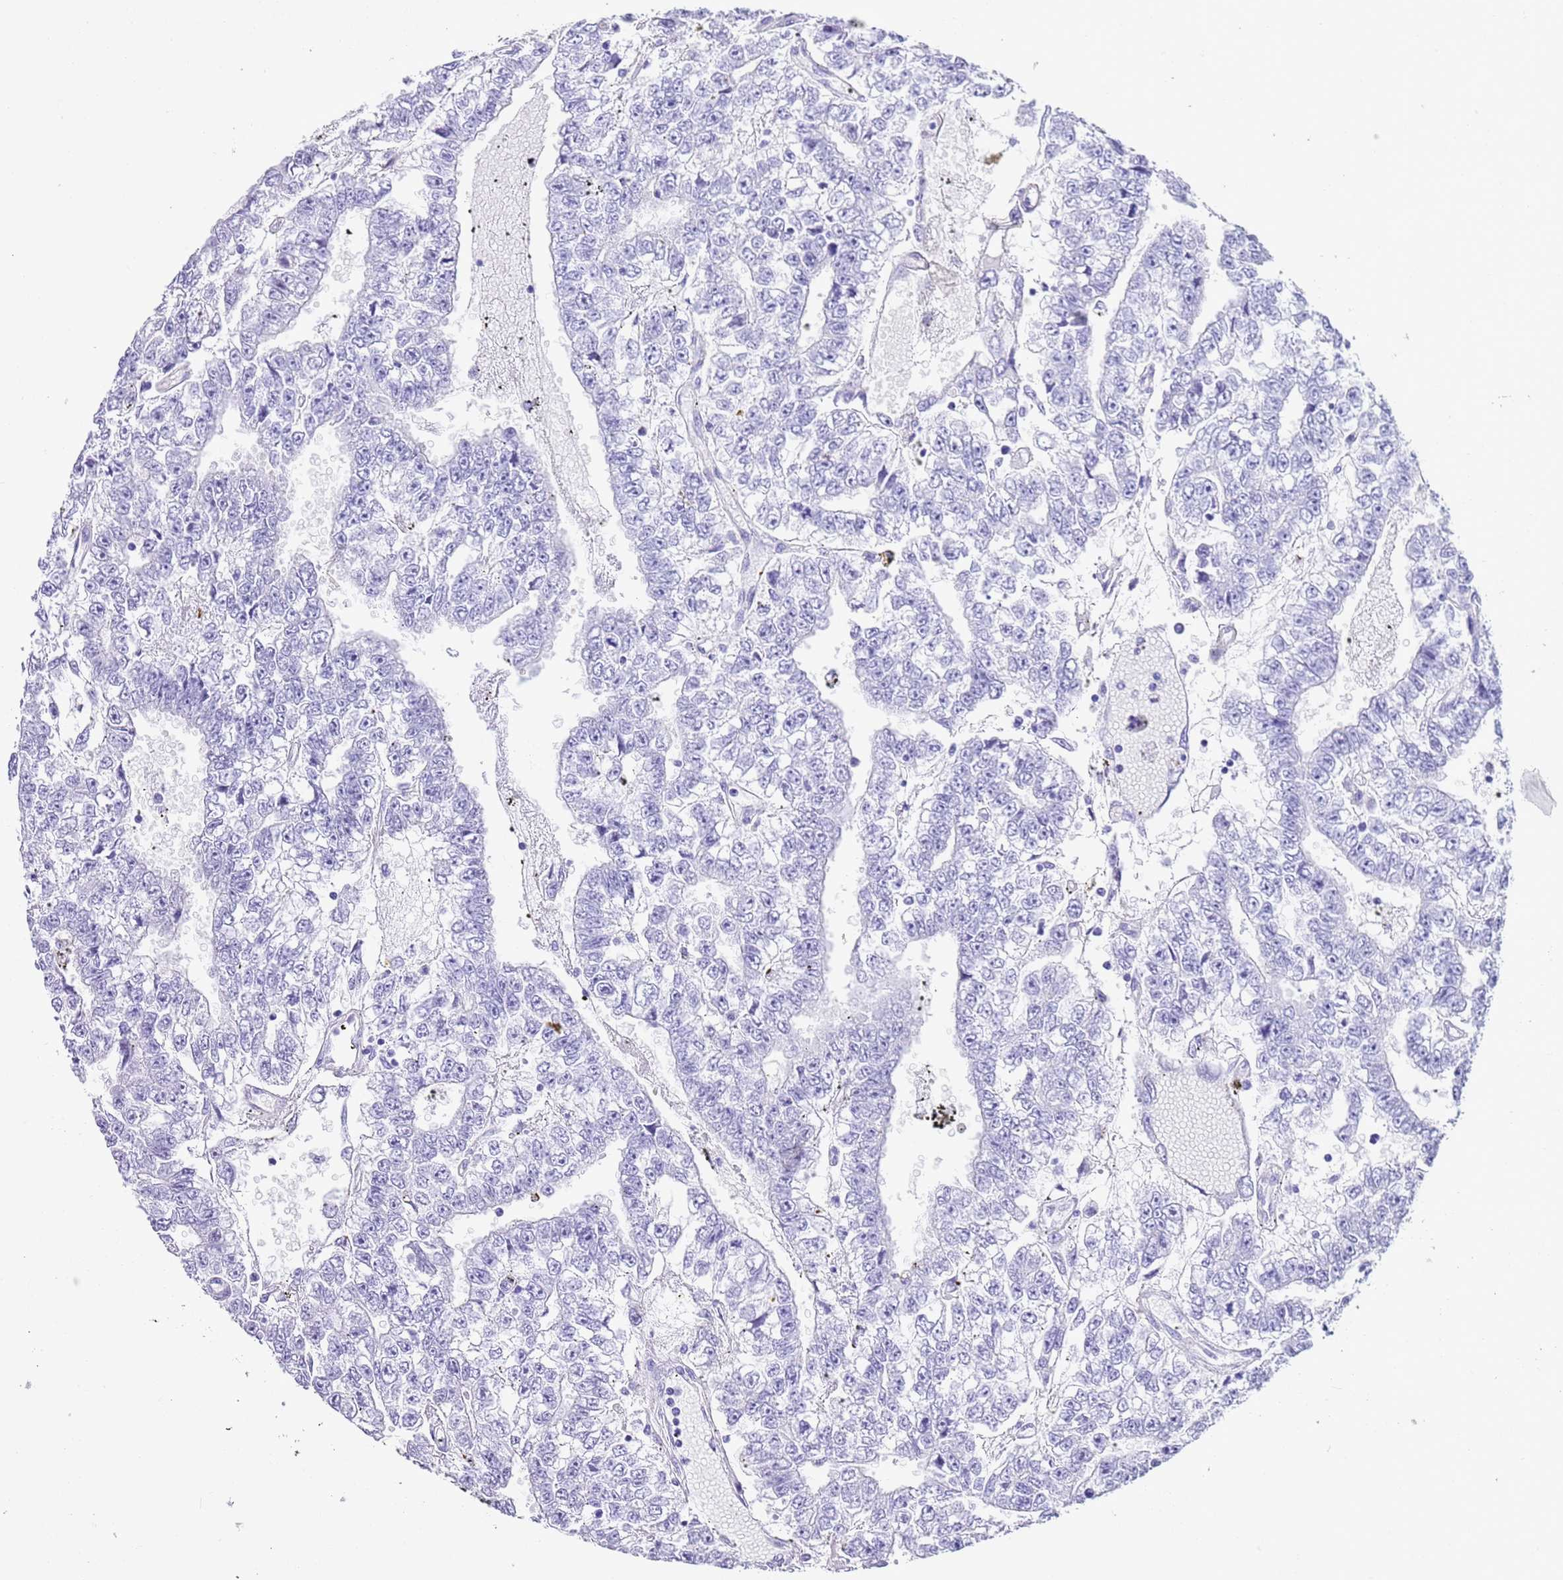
{"staining": {"intensity": "negative", "quantity": "none", "location": "none"}, "tissue": "testis cancer", "cell_type": "Tumor cells", "image_type": "cancer", "snomed": [{"axis": "morphology", "description": "Carcinoma, Embryonal, NOS"}, {"axis": "topography", "description": "Testis"}], "caption": "IHC micrograph of human embryonal carcinoma (testis) stained for a protein (brown), which demonstrates no staining in tumor cells. (Stains: DAB (3,3'-diaminobenzidine) immunohistochemistry with hematoxylin counter stain, Microscopy: brightfield microscopy at high magnification).", "gene": "TMEM185B", "patient": {"sex": "male", "age": 25}}